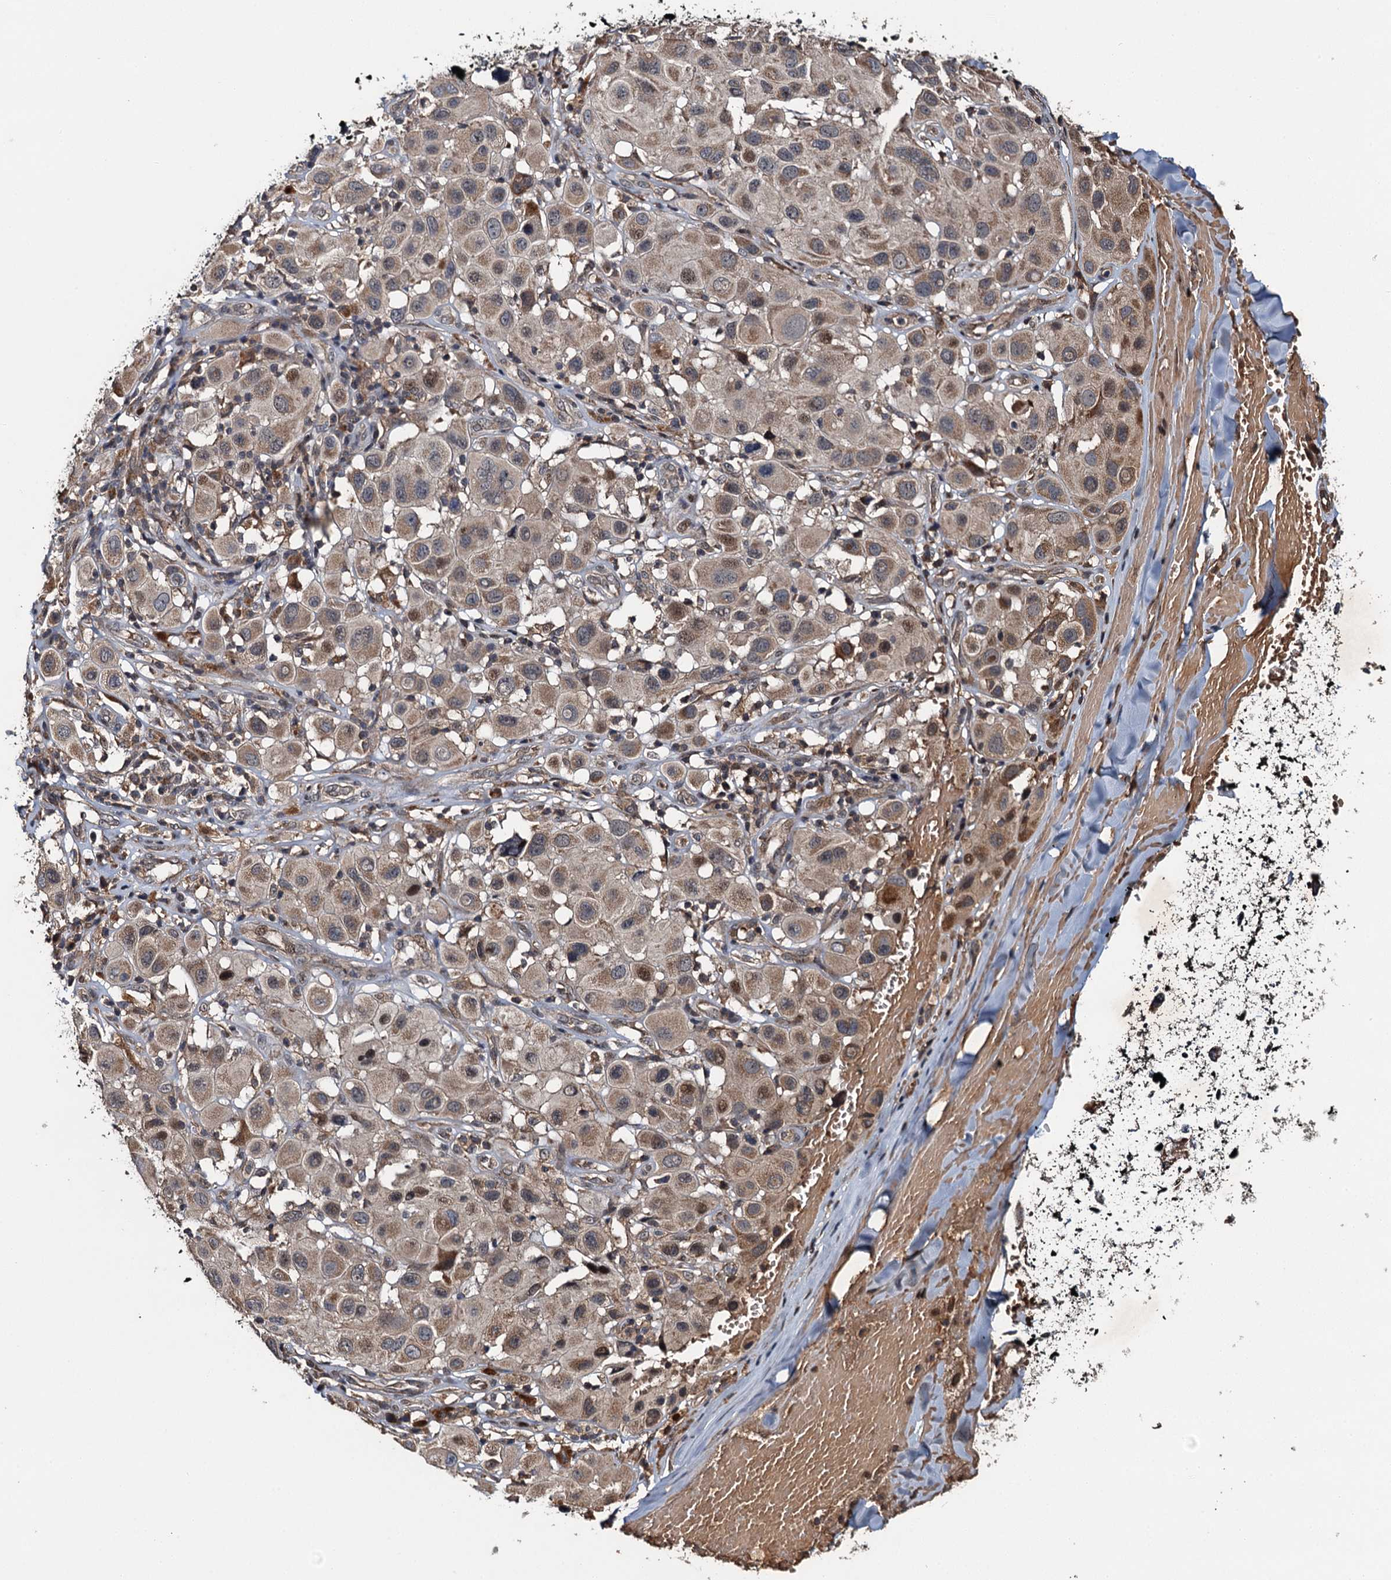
{"staining": {"intensity": "weak", "quantity": ">75%", "location": "cytoplasmic/membranous,nuclear"}, "tissue": "melanoma", "cell_type": "Tumor cells", "image_type": "cancer", "snomed": [{"axis": "morphology", "description": "Malignant melanoma, Metastatic site"}, {"axis": "topography", "description": "Skin"}], "caption": "Immunohistochemical staining of malignant melanoma (metastatic site) demonstrates low levels of weak cytoplasmic/membranous and nuclear protein expression in approximately >75% of tumor cells. (Brightfield microscopy of DAB IHC at high magnification).", "gene": "SNX32", "patient": {"sex": "male", "age": 41}}